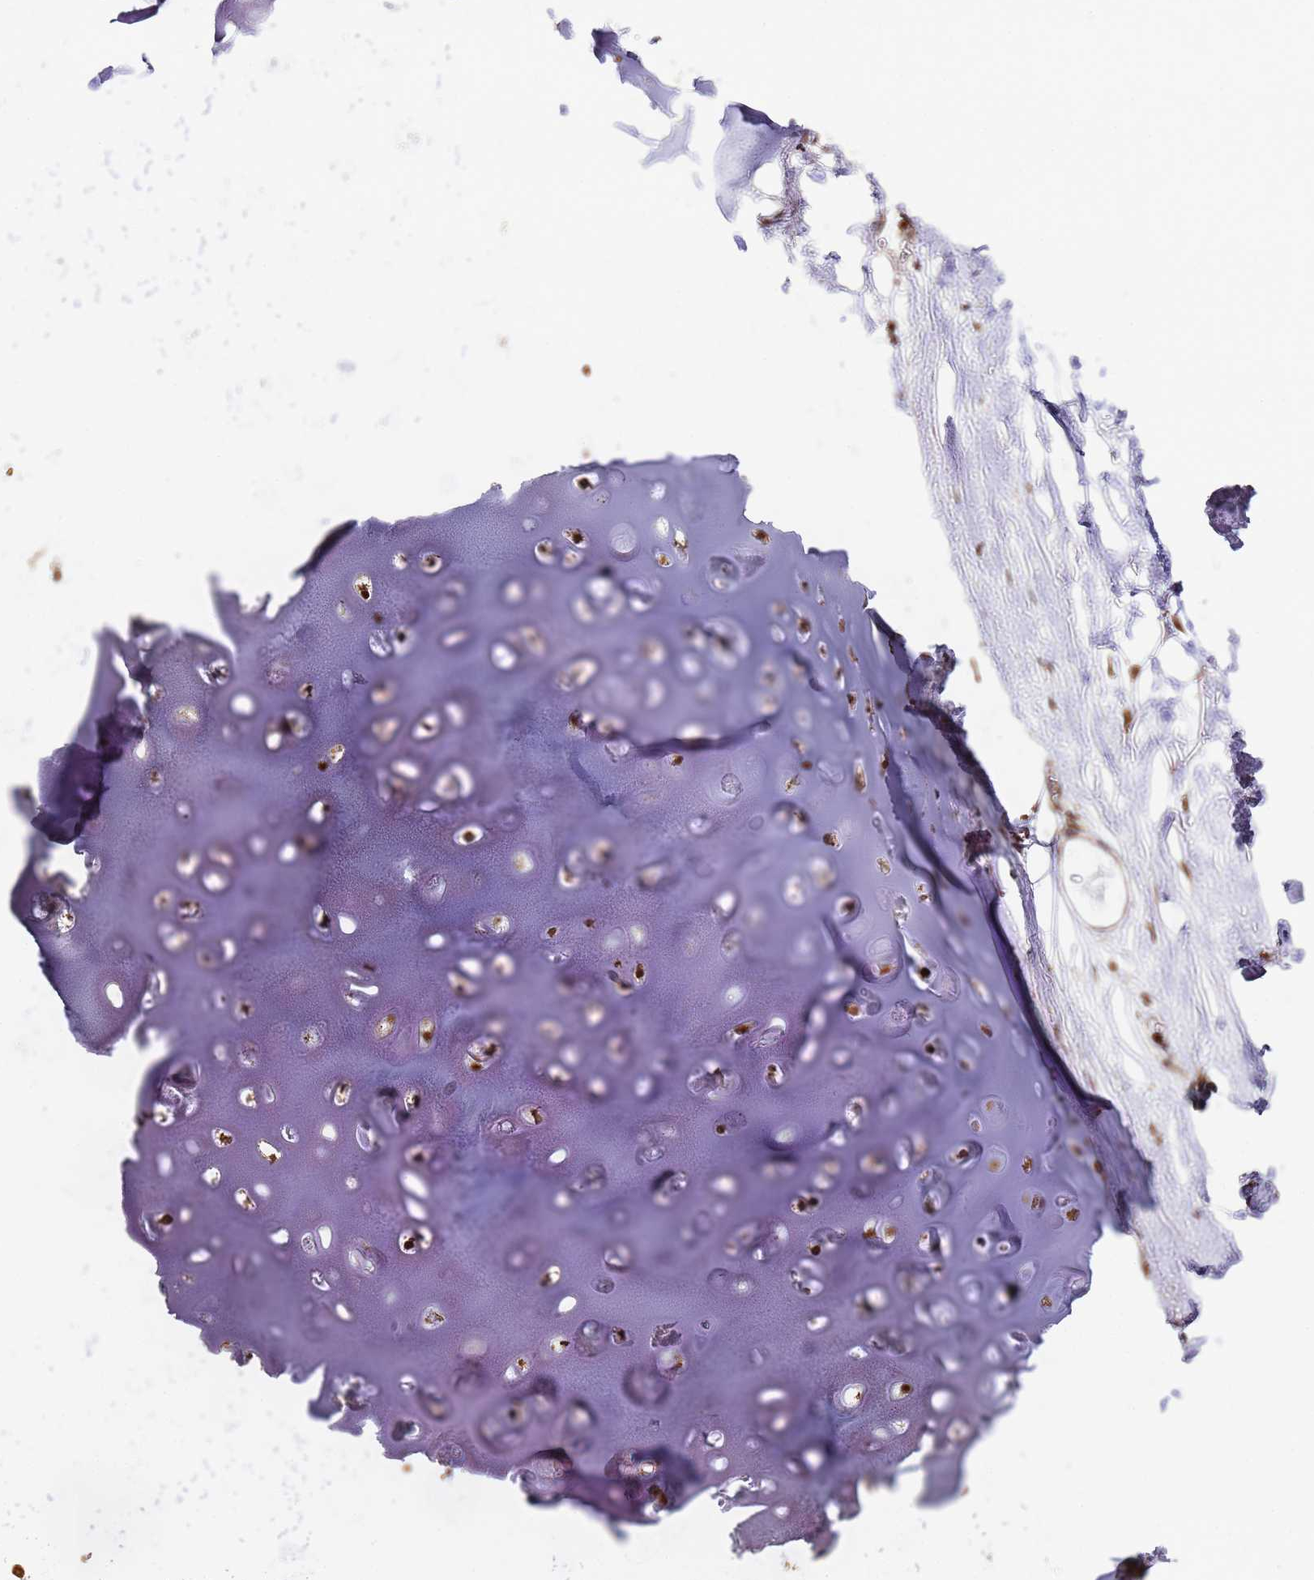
{"staining": {"intensity": "strong", "quantity": ">75%", "location": "cytoplasmic/membranous"}, "tissue": "adipose tissue", "cell_type": "Adipocytes", "image_type": "normal", "snomed": [{"axis": "morphology", "description": "Normal tissue, NOS"}, {"axis": "topography", "description": "Lymph node"}, {"axis": "topography", "description": "Bronchus"}], "caption": "DAB immunohistochemical staining of normal adipose tissue reveals strong cytoplasmic/membranous protein staining in about >75% of adipocytes.", "gene": "HSPE1", "patient": {"sex": "male", "age": 63}}